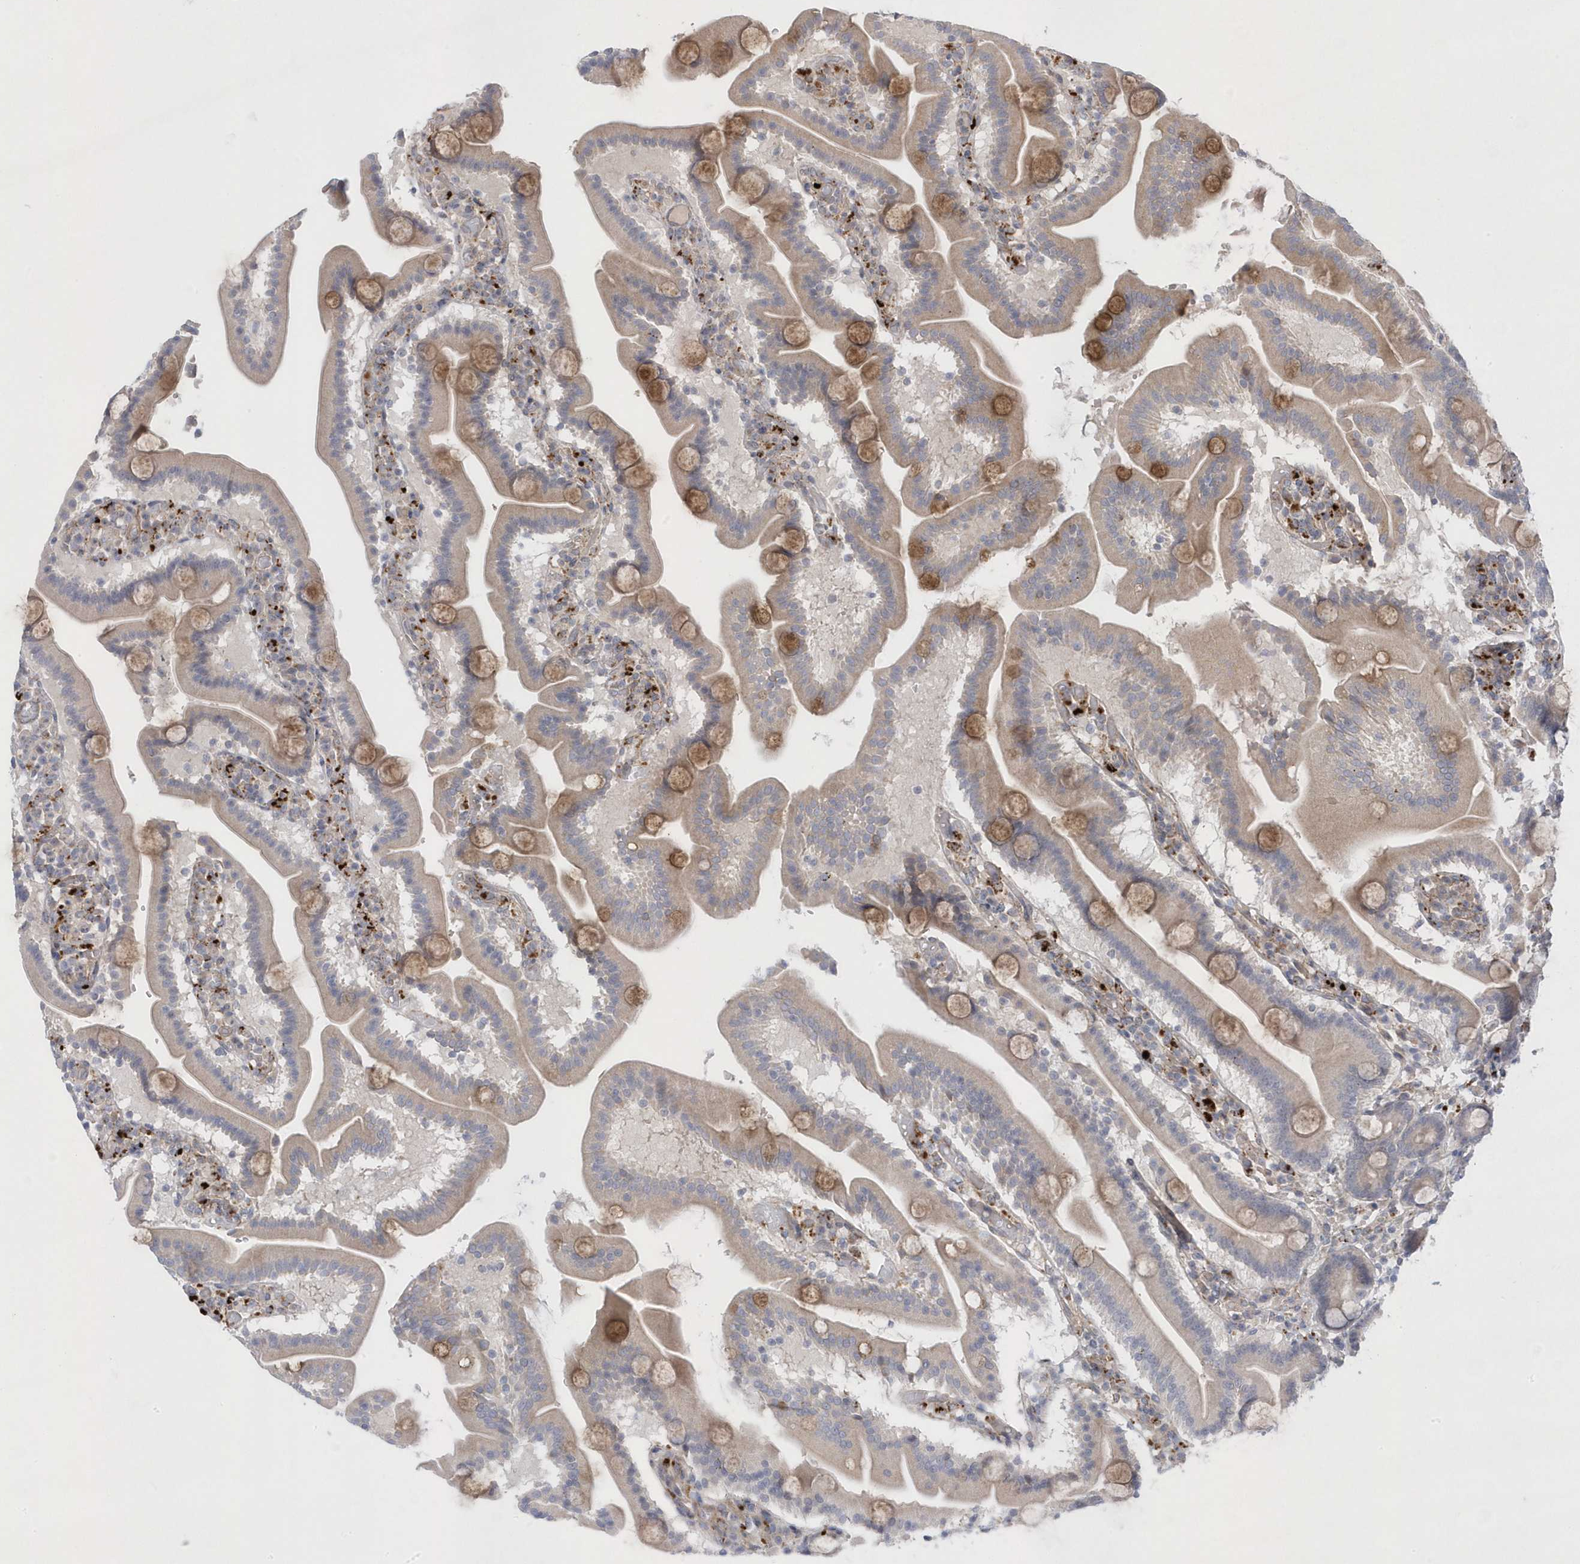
{"staining": {"intensity": "weak", "quantity": "25%-75%", "location": "cytoplasmic/membranous"}, "tissue": "duodenum", "cell_type": "Glandular cells", "image_type": "normal", "snomed": [{"axis": "morphology", "description": "Normal tissue, NOS"}, {"axis": "topography", "description": "Duodenum"}], "caption": "Immunohistochemical staining of unremarkable human duodenum displays low levels of weak cytoplasmic/membranous expression in about 25%-75% of glandular cells.", "gene": "ANAPC1", "patient": {"sex": "male", "age": 55}}